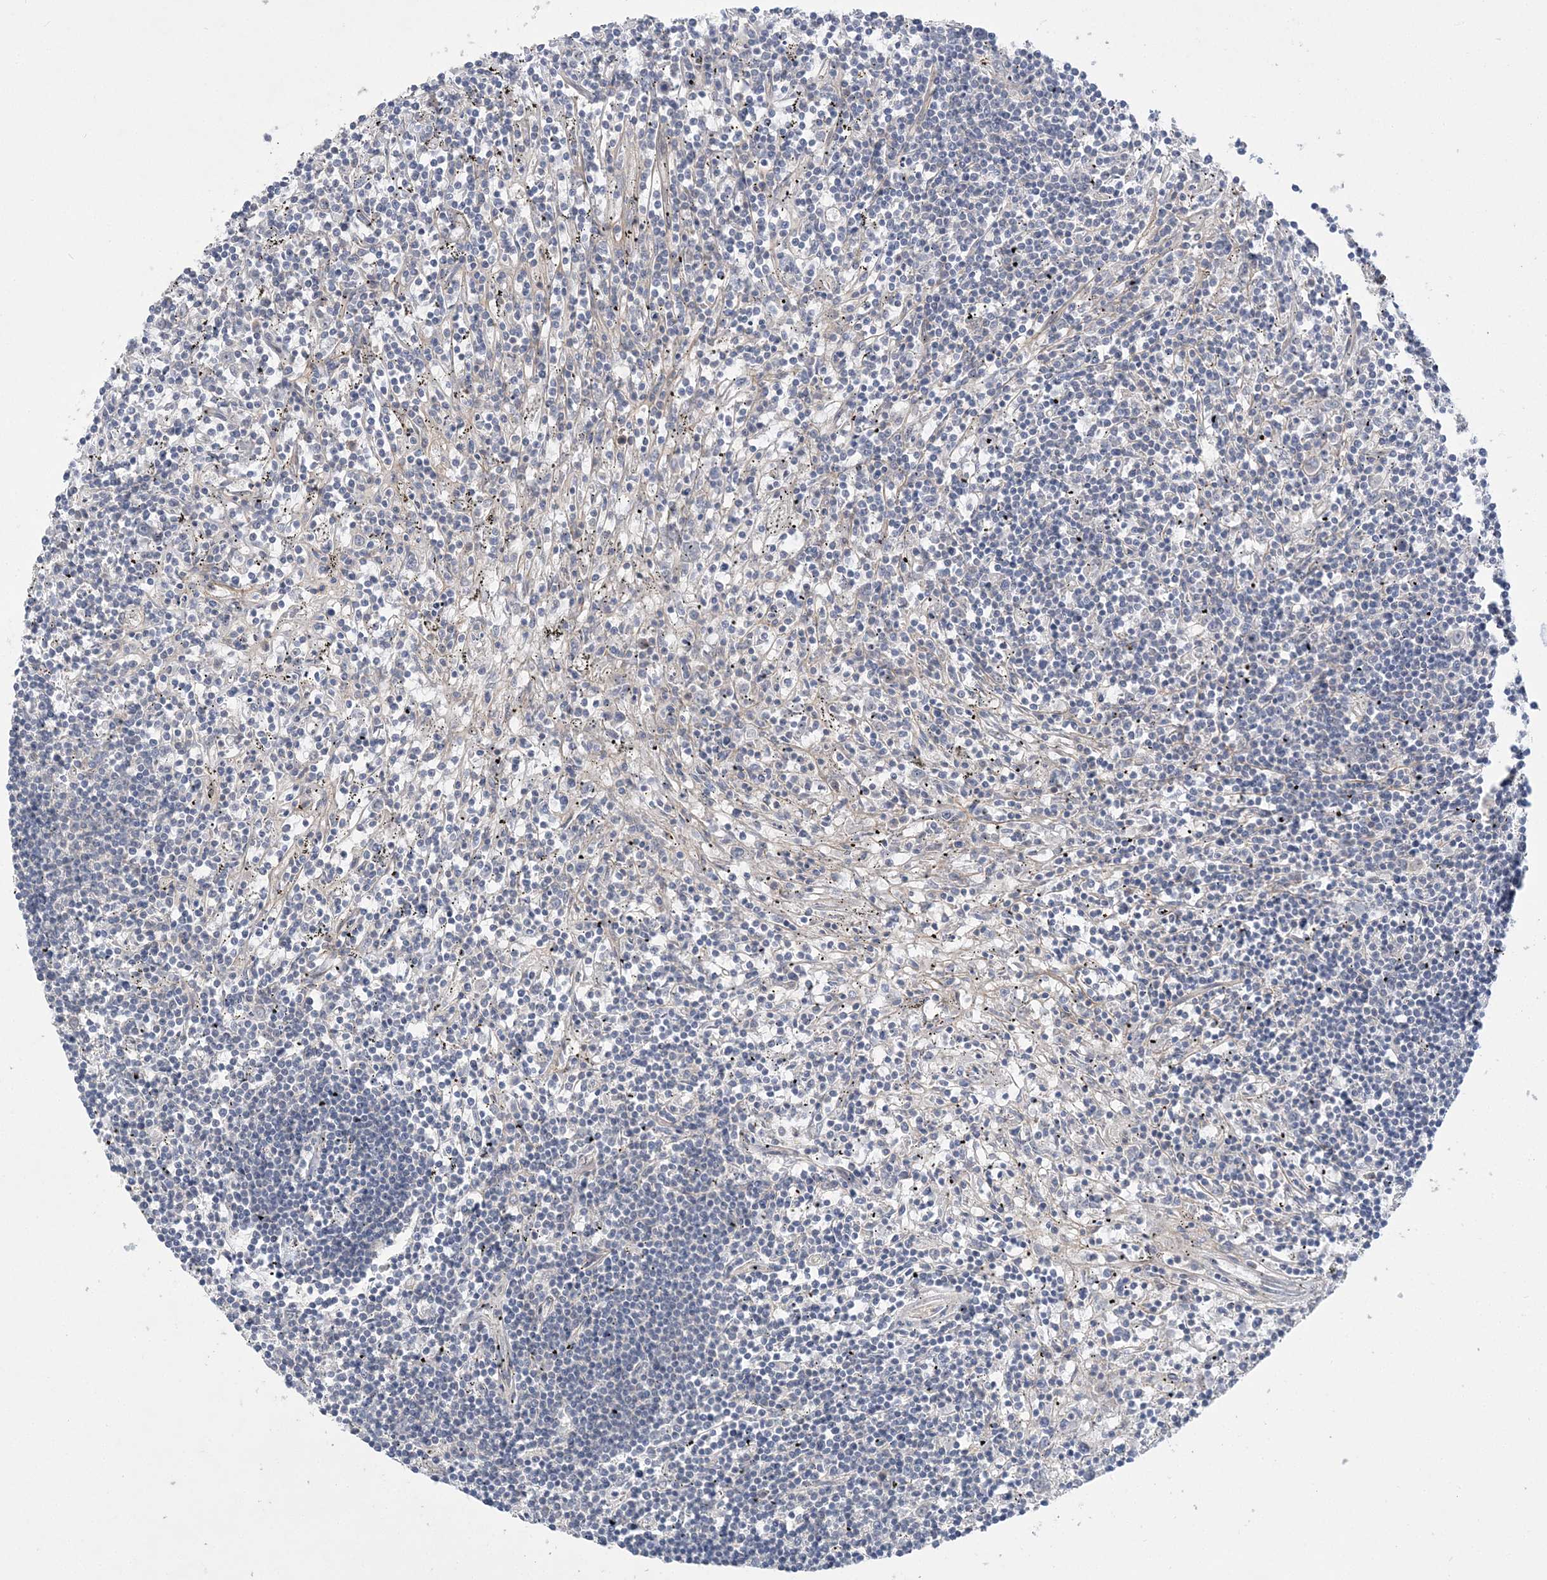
{"staining": {"intensity": "negative", "quantity": "none", "location": "none"}, "tissue": "lymphoma", "cell_type": "Tumor cells", "image_type": "cancer", "snomed": [{"axis": "morphology", "description": "Malignant lymphoma, non-Hodgkin's type, Low grade"}, {"axis": "topography", "description": "Spleen"}], "caption": "IHC histopathology image of low-grade malignant lymphoma, non-Hodgkin's type stained for a protein (brown), which shows no expression in tumor cells. (DAB immunohistochemistry, high magnification).", "gene": "MAP4K5", "patient": {"sex": "male", "age": 76}}